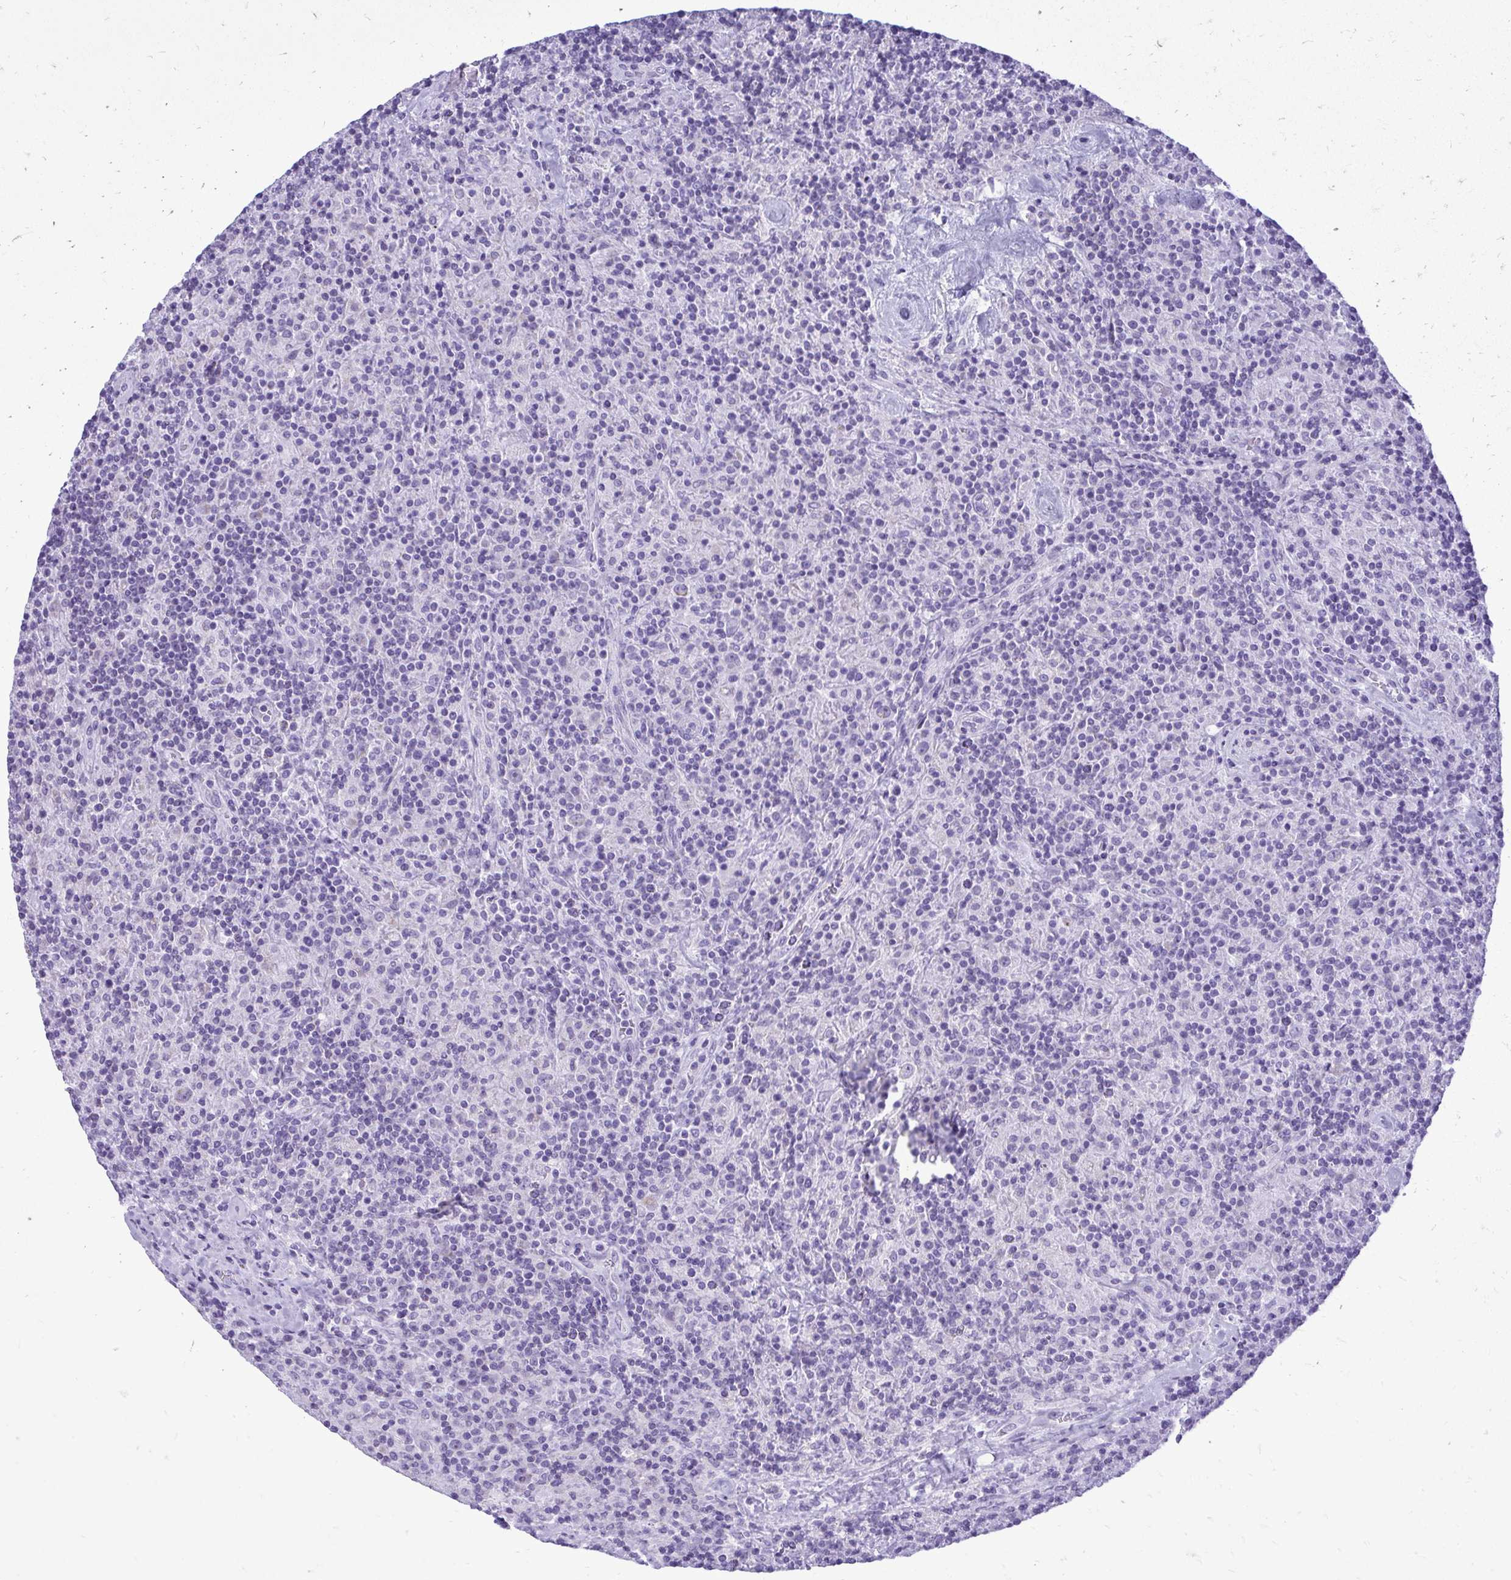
{"staining": {"intensity": "negative", "quantity": "none", "location": "none"}, "tissue": "lymphoma", "cell_type": "Tumor cells", "image_type": "cancer", "snomed": [{"axis": "morphology", "description": "Hodgkin's disease, NOS"}, {"axis": "topography", "description": "Lymph node"}], "caption": "Immunohistochemistry image of human lymphoma stained for a protein (brown), which shows no staining in tumor cells. The staining is performed using DAB (3,3'-diaminobenzidine) brown chromogen with nuclei counter-stained in using hematoxylin.", "gene": "RALYL", "patient": {"sex": "male", "age": 70}}